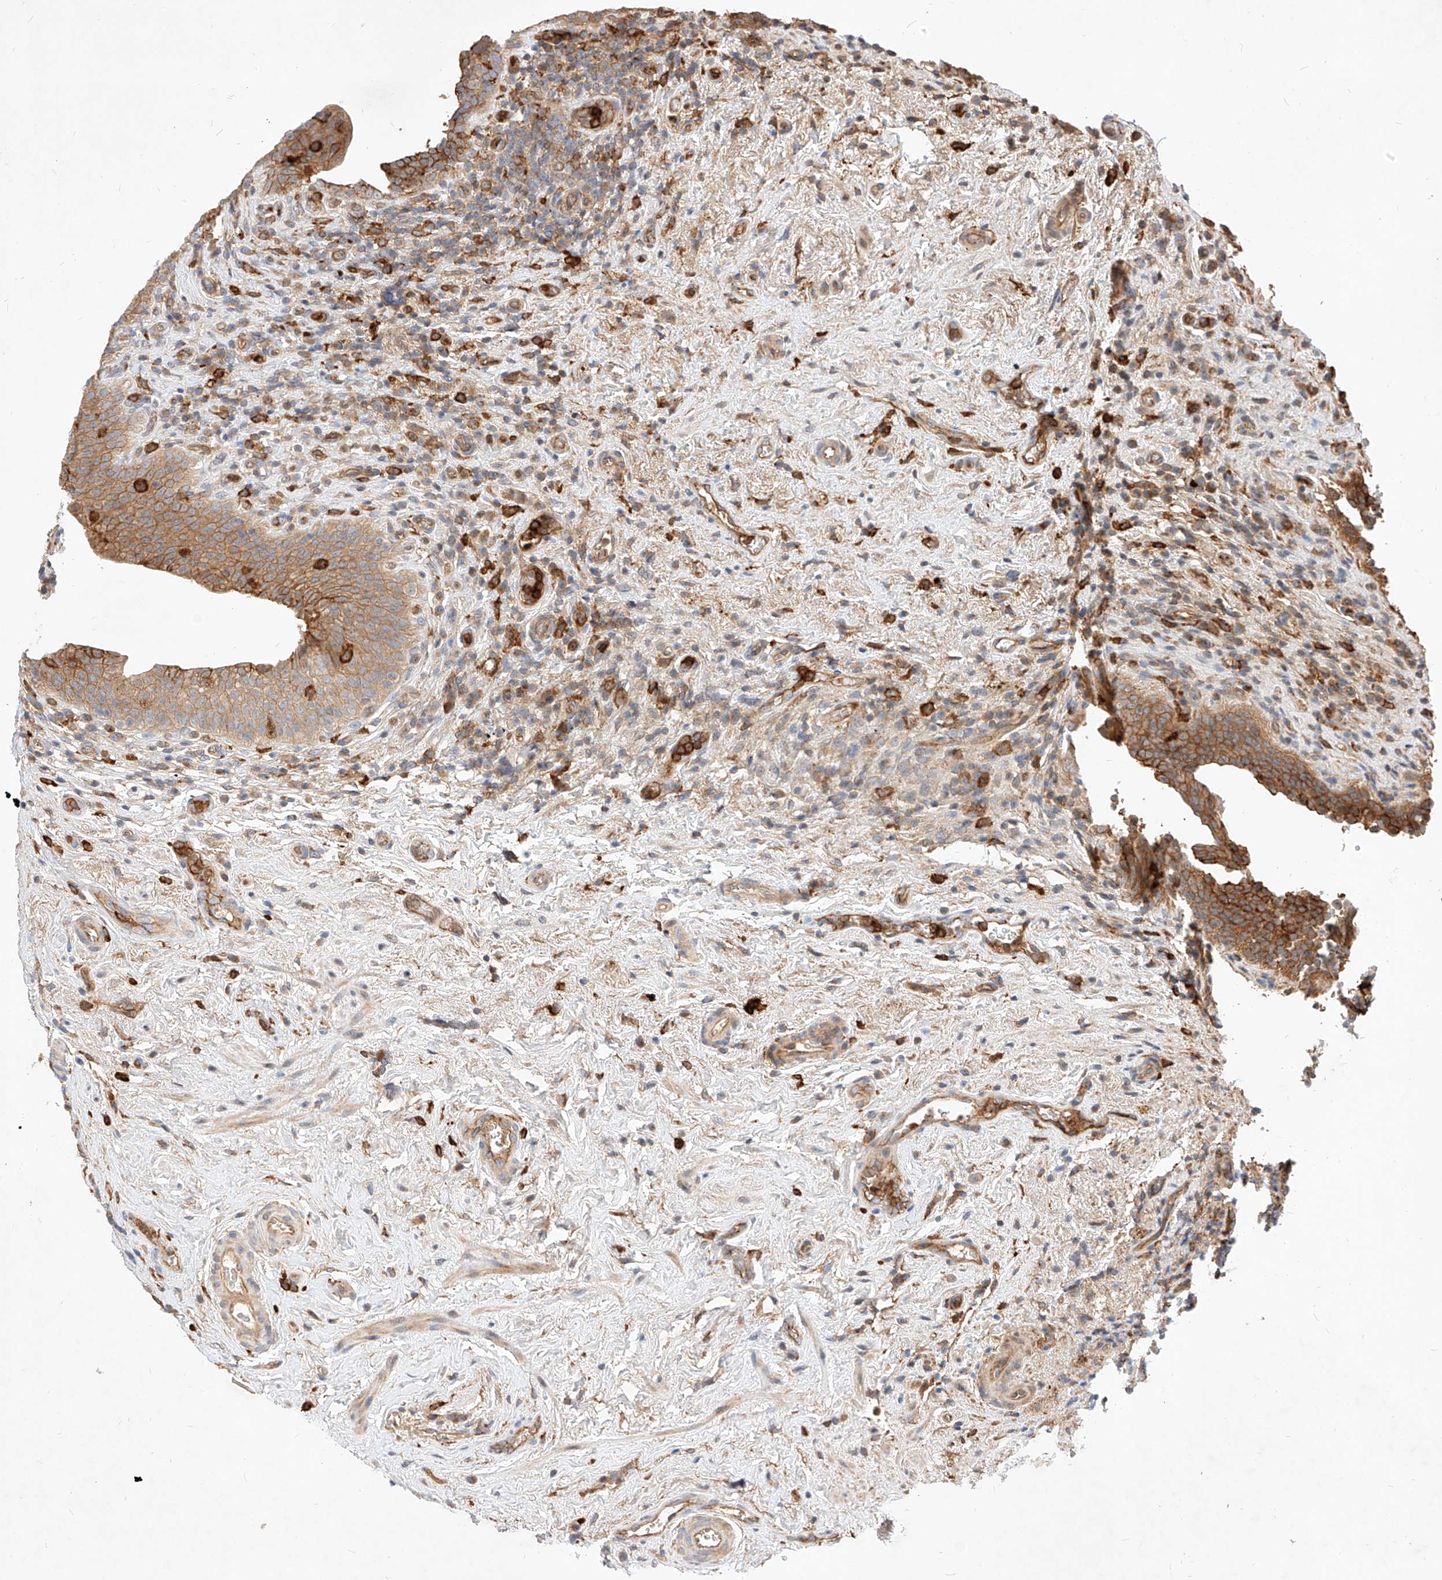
{"staining": {"intensity": "moderate", "quantity": ">75%", "location": "cytoplasmic/membranous"}, "tissue": "urinary bladder", "cell_type": "Urothelial cells", "image_type": "normal", "snomed": [{"axis": "morphology", "description": "Normal tissue, NOS"}, {"axis": "topography", "description": "Urinary bladder"}], "caption": "An image showing moderate cytoplasmic/membranous expression in approximately >75% of urothelial cells in unremarkable urinary bladder, as visualized by brown immunohistochemical staining.", "gene": "NFAM1", "patient": {"sex": "male", "age": 83}}